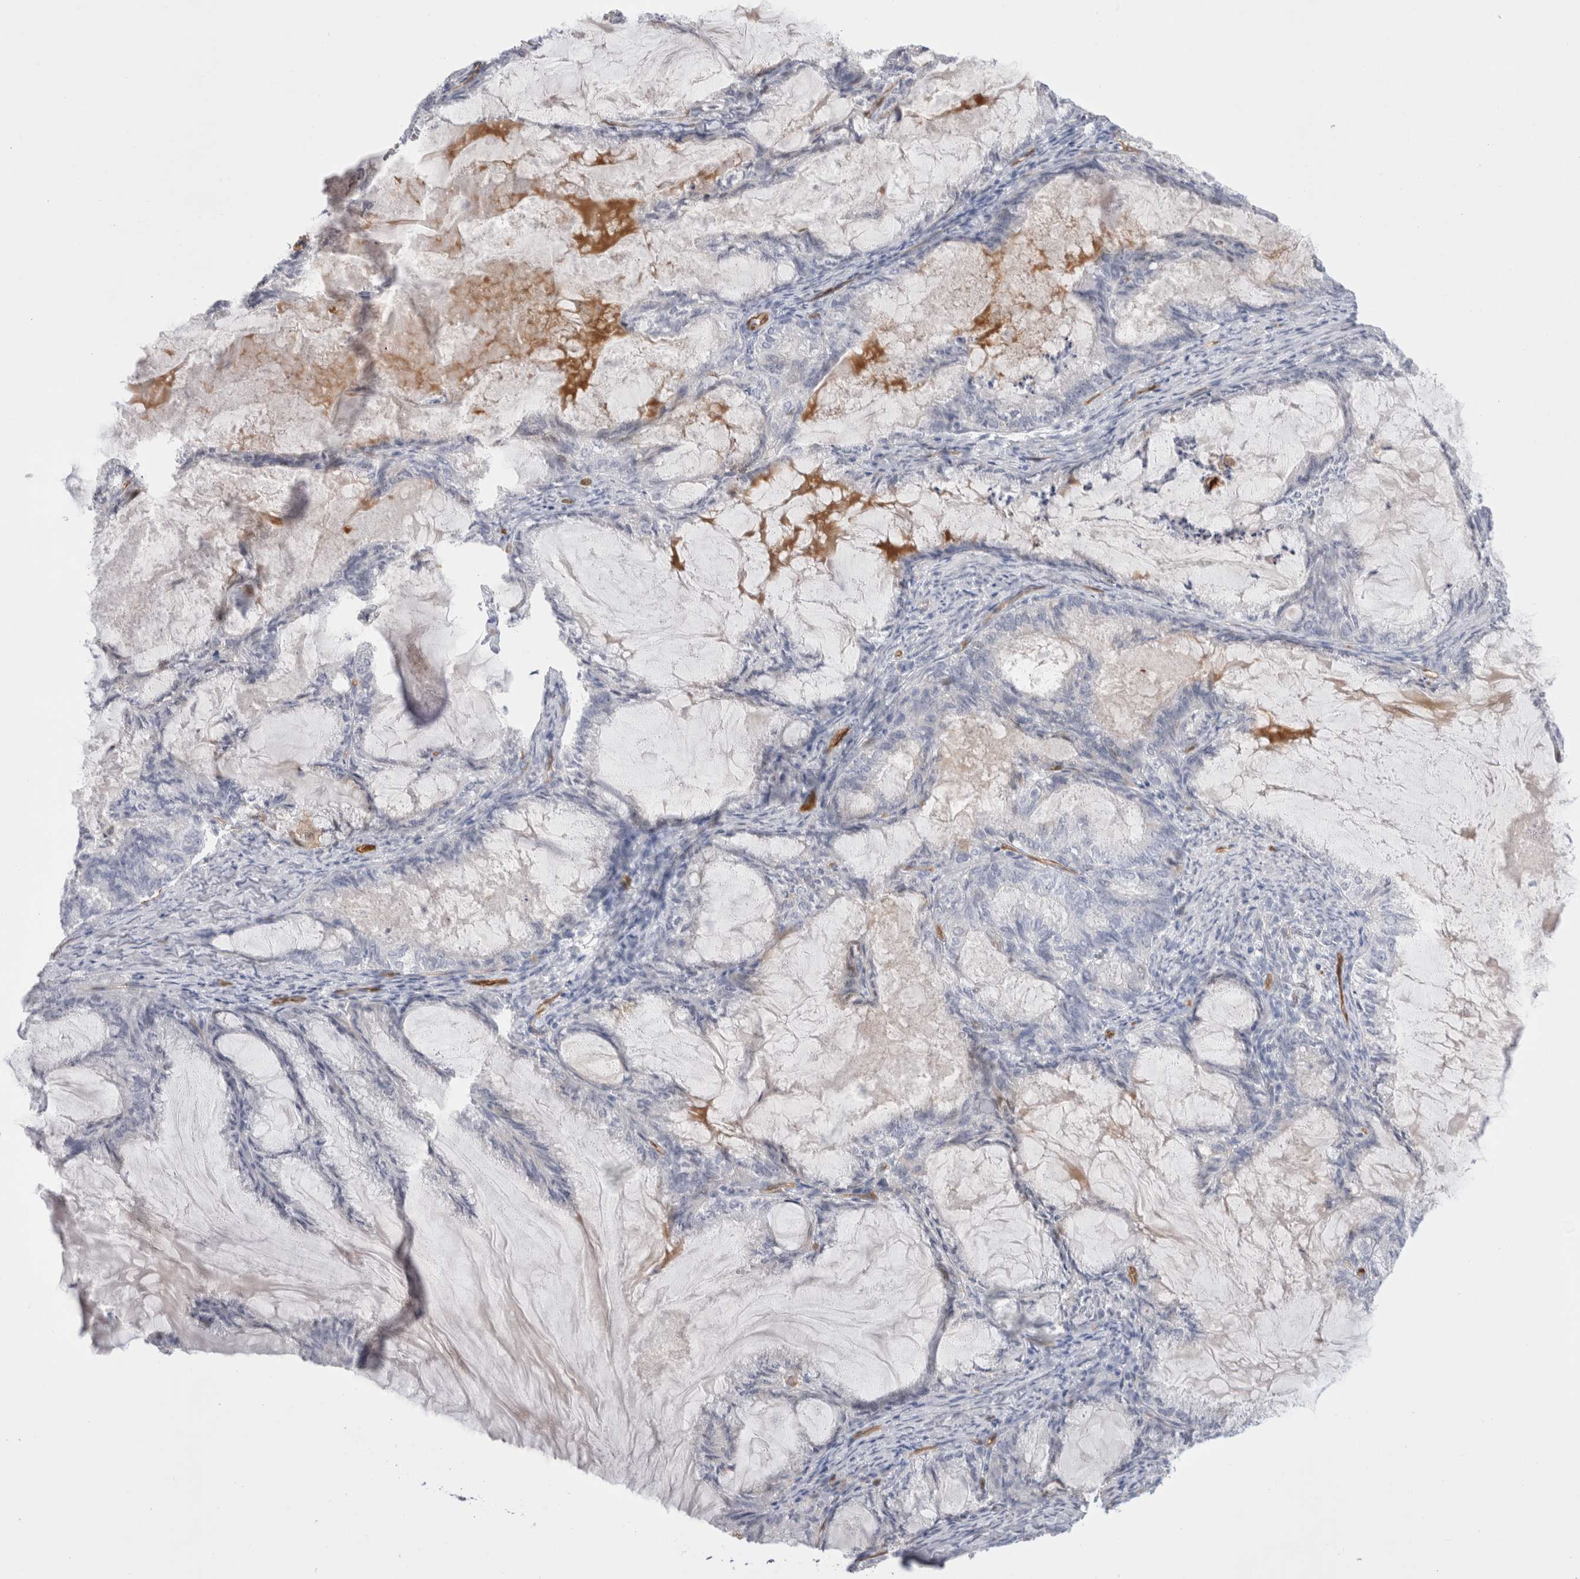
{"staining": {"intensity": "negative", "quantity": "none", "location": "none"}, "tissue": "endometrial cancer", "cell_type": "Tumor cells", "image_type": "cancer", "snomed": [{"axis": "morphology", "description": "Adenocarcinoma, NOS"}, {"axis": "topography", "description": "Endometrium"}], "caption": "This is an immunohistochemistry histopathology image of human endometrial cancer (adenocarcinoma). There is no expression in tumor cells.", "gene": "NAPEPLD", "patient": {"sex": "female", "age": 86}}